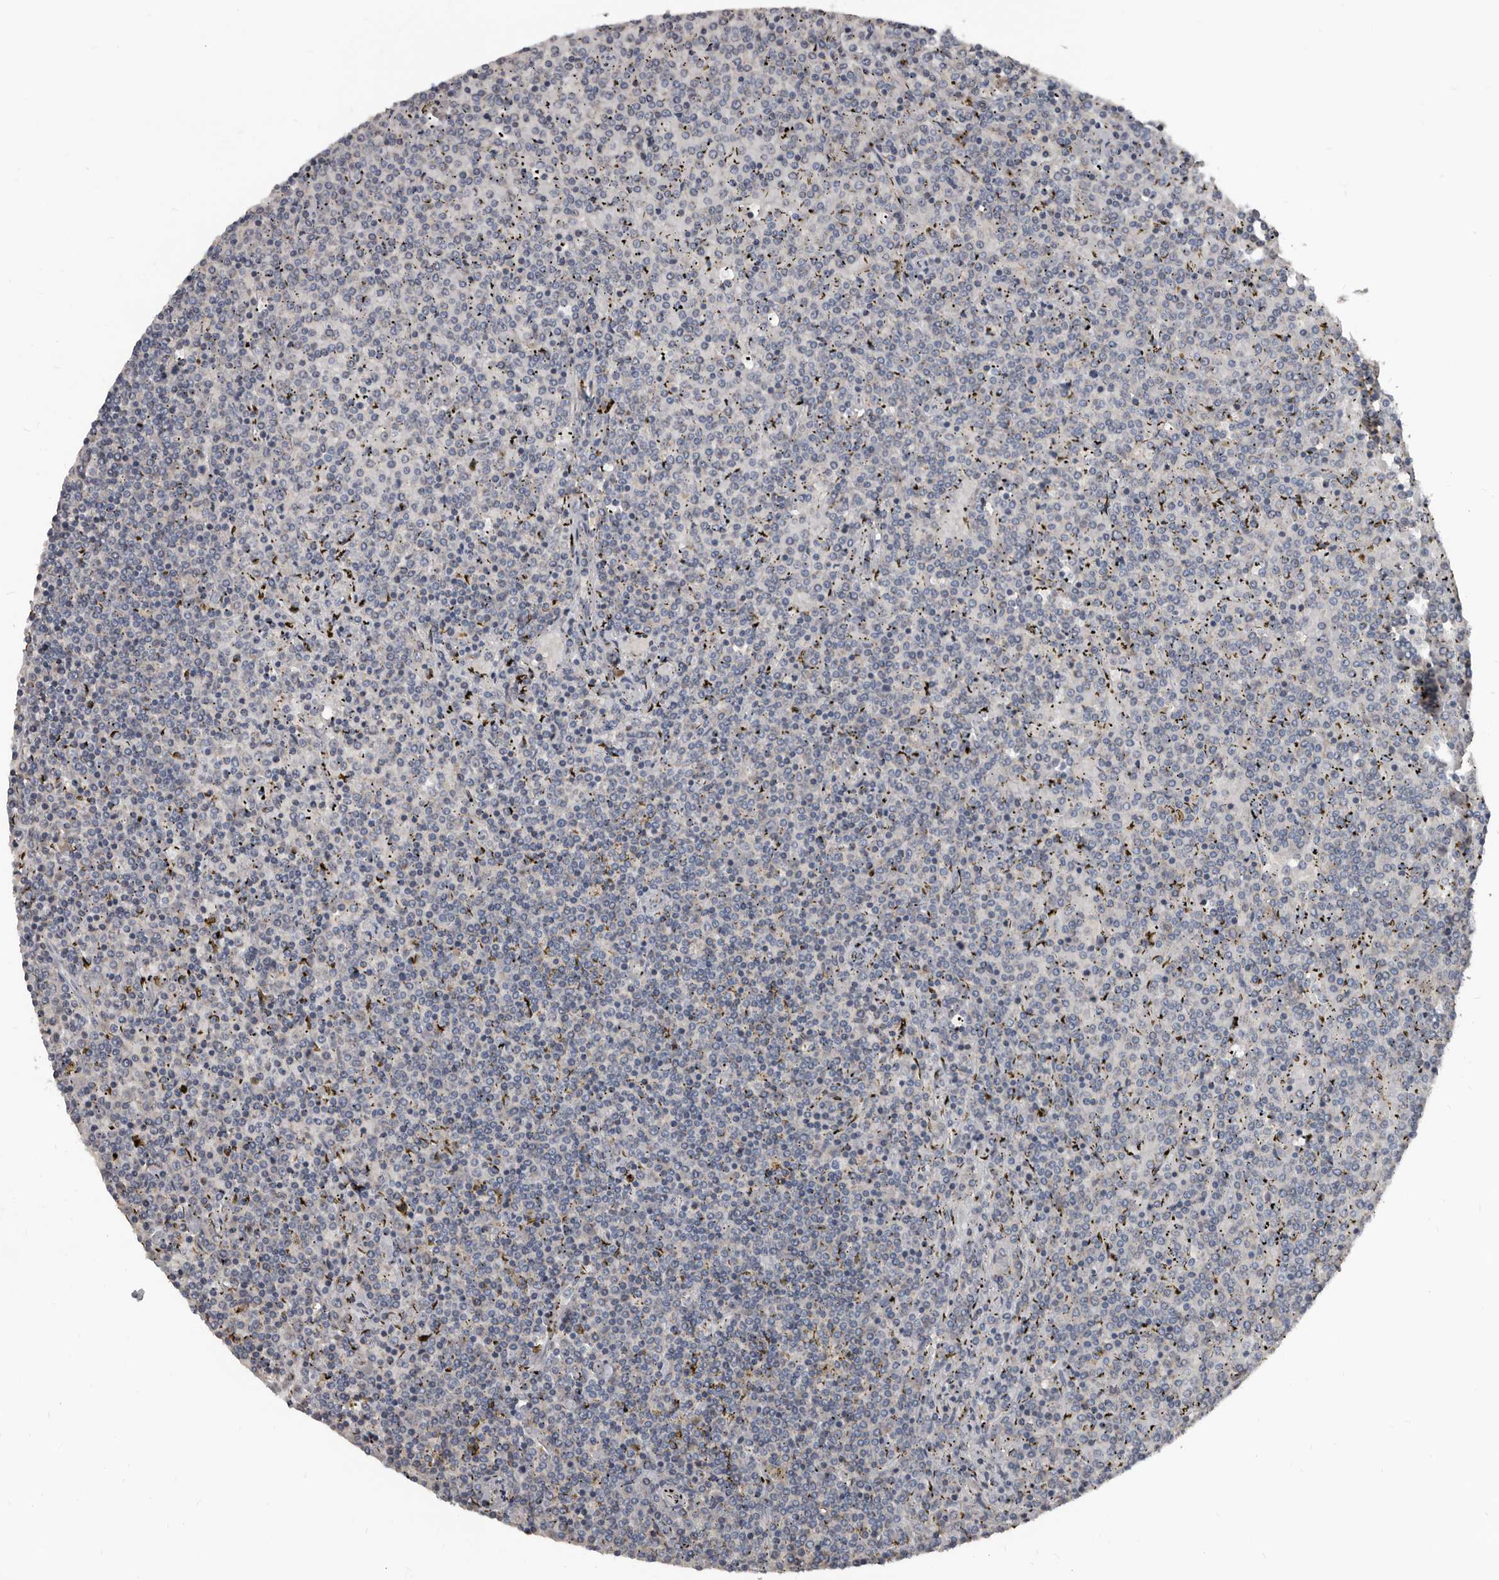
{"staining": {"intensity": "negative", "quantity": "none", "location": "none"}, "tissue": "lymphoma", "cell_type": "Tumor cells", "image_type": "cancer", "snomed": [{"axis": "morphology", "description": "Malignant lymphoma, non-Hodgkin's type, Low grade"}, {"axis": "topography", "description": "Spleen"}], "caption": "Tumor cells are negative for protein expression in human malignant lymphoma, non-Hodgkin's type (low-grade). (Immunohistochemistry (ihc), brightfield microscopy, high magnification).", "gene": "GREB1", "patient": {"sex": "female", "age": 19}}